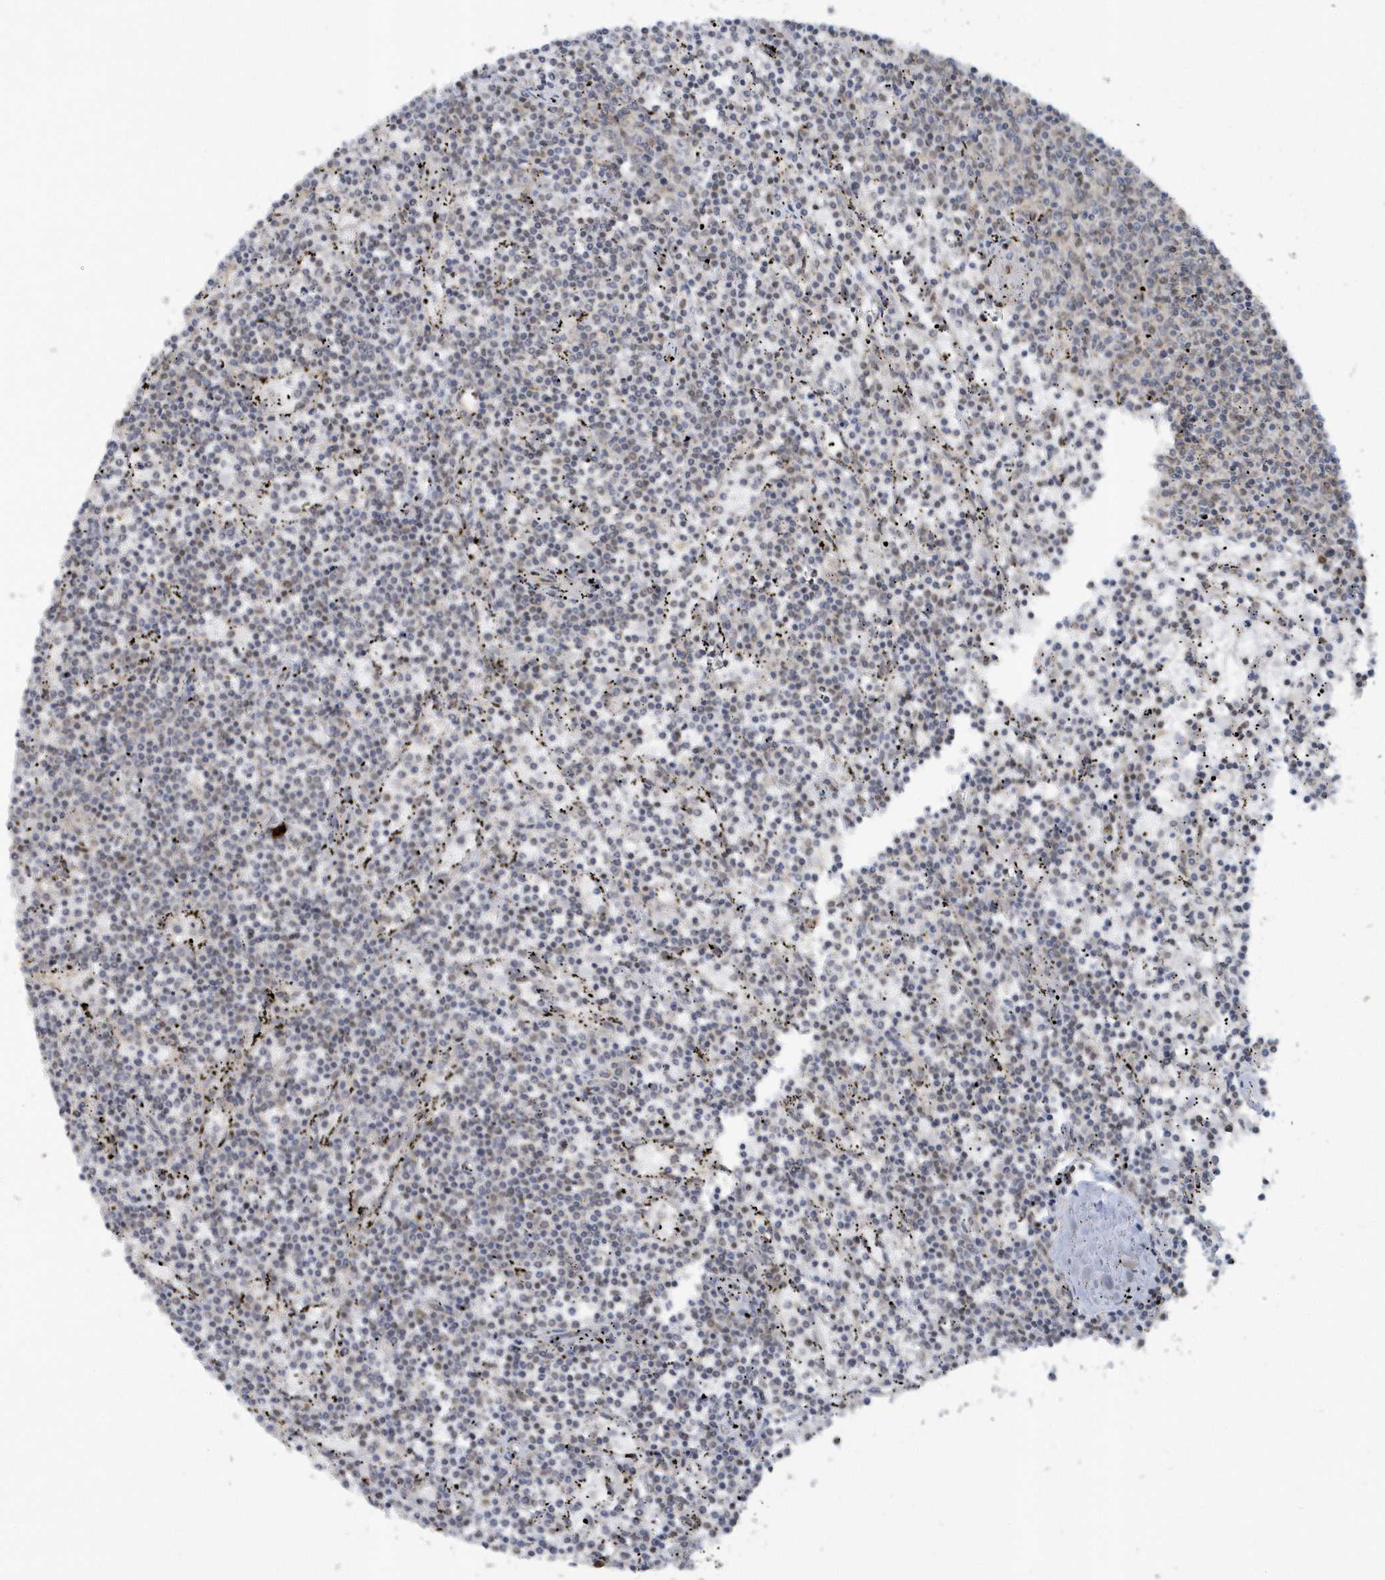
{"staining": {"intensity": "negative", "quantity": "none", "location": "none"}, "tissue": "lymphoma", "cell_type": "Tumor cells", "image_type": "cancer", "snomed": [{"axis": "morphology", "description": "Malignant lymphoma, non-Hodgkin's type, Low grade"}, {"axis": "topography", "description": "Spleen"}], "caption": "Immunohistochemistry of human malignant lymphoma, non-Hodgkin's type (low-grade) demonstrates no expression in tumor cells. The staining was performed using DAB to visualize the protein expression in brown, while the nuclei were stained in blue with hematoxylin (Magnification: 20x).", "gene": "STIM2", "patient": {"sex": "female", "age": 50}}